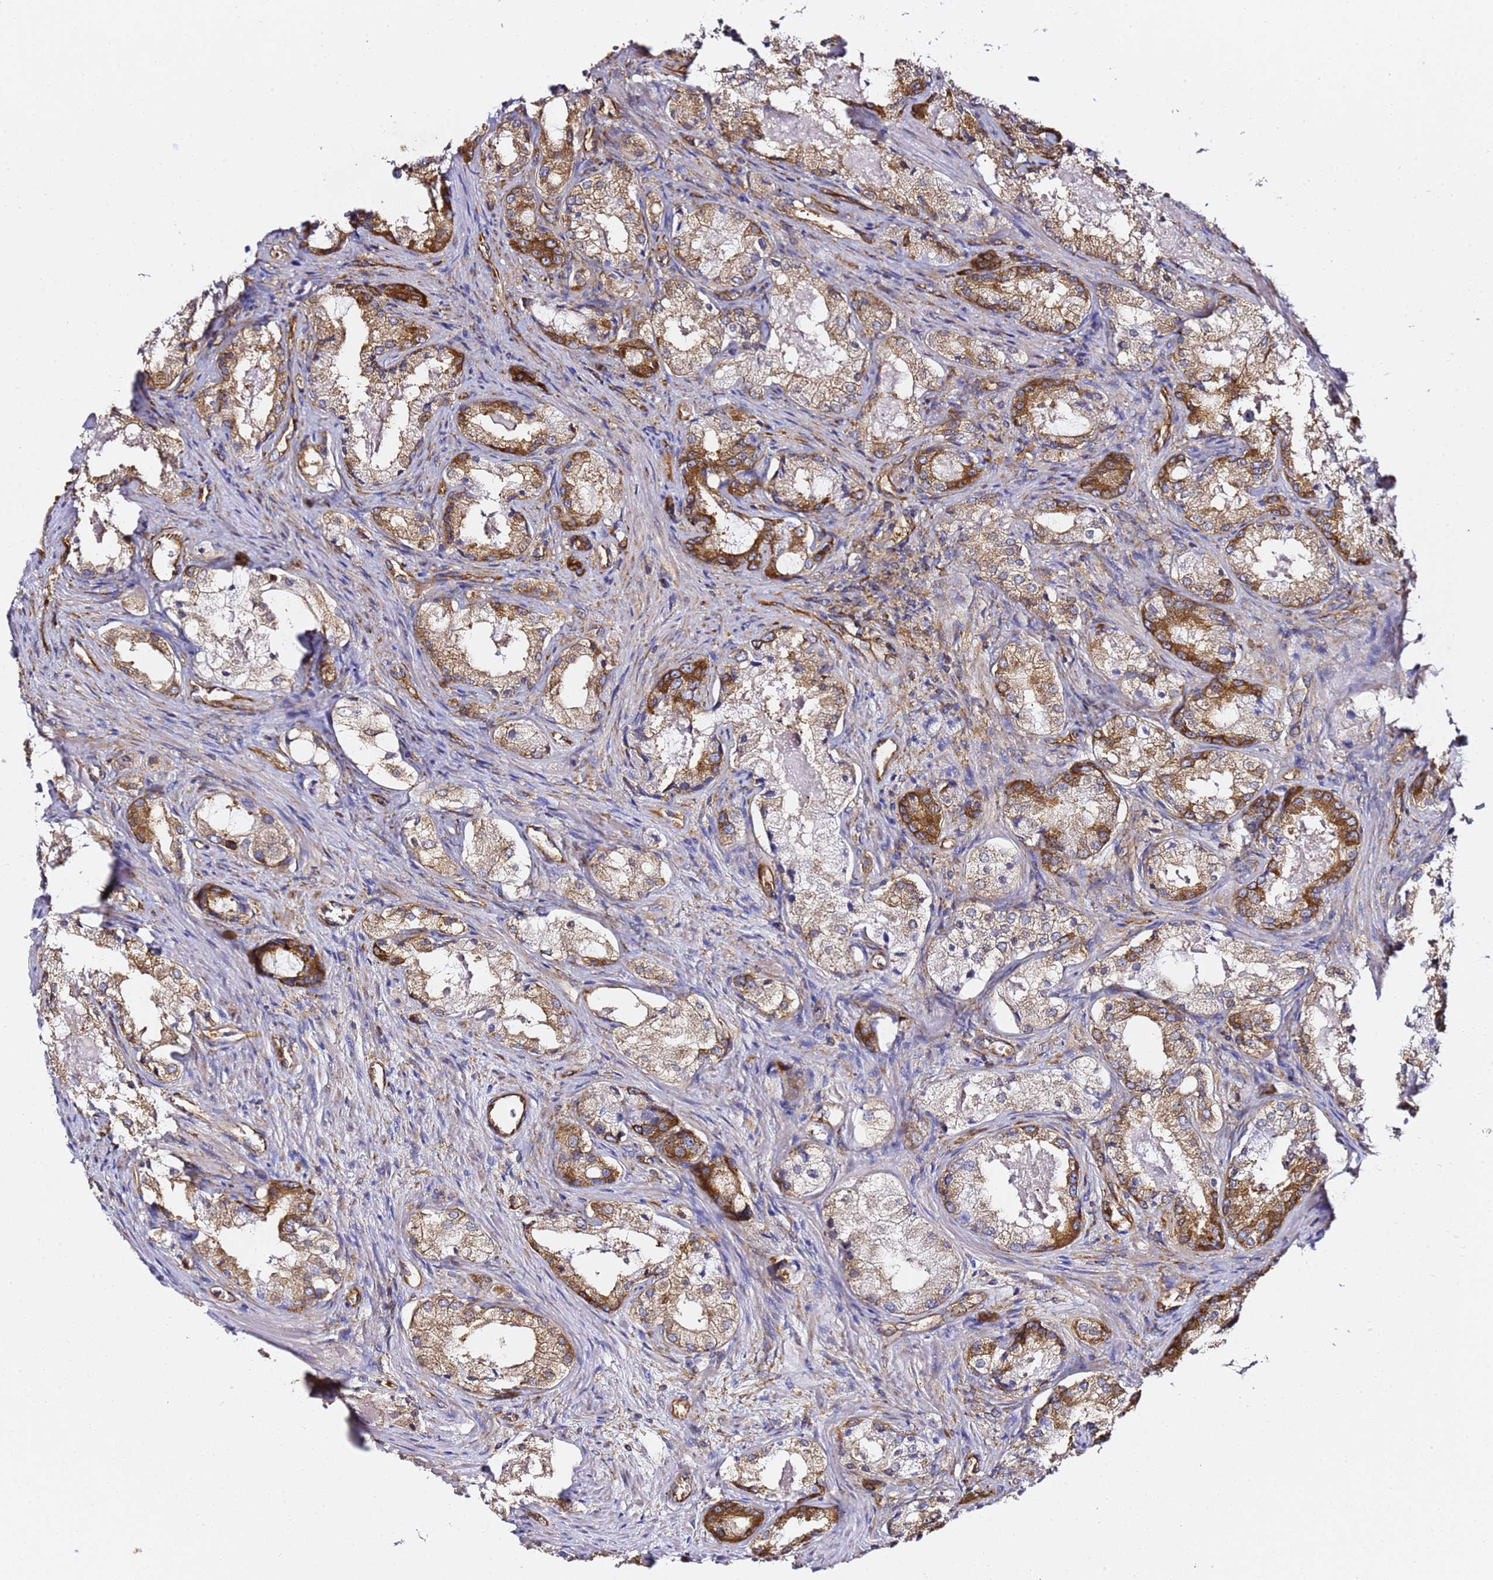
{"staining": {"intensity": "strong", "quantity": "25%-75%", "location": "cytoplasmic/membranous"}, "tissue": "prostate cancer", "cell_type": "Tumor cells", "image_type": "cancer", "snomed": [{"axis": "morphology", "description": "Adenocarcinoma, Low grade"}, {"axis": "topography", "description": "Prostate"}], "caption": "Prostate cancer stained with a protein marker demonstrates strong staining in tumor cells.", "gene": "TPST1", "patient": {"sex": "male", "age": 68}}